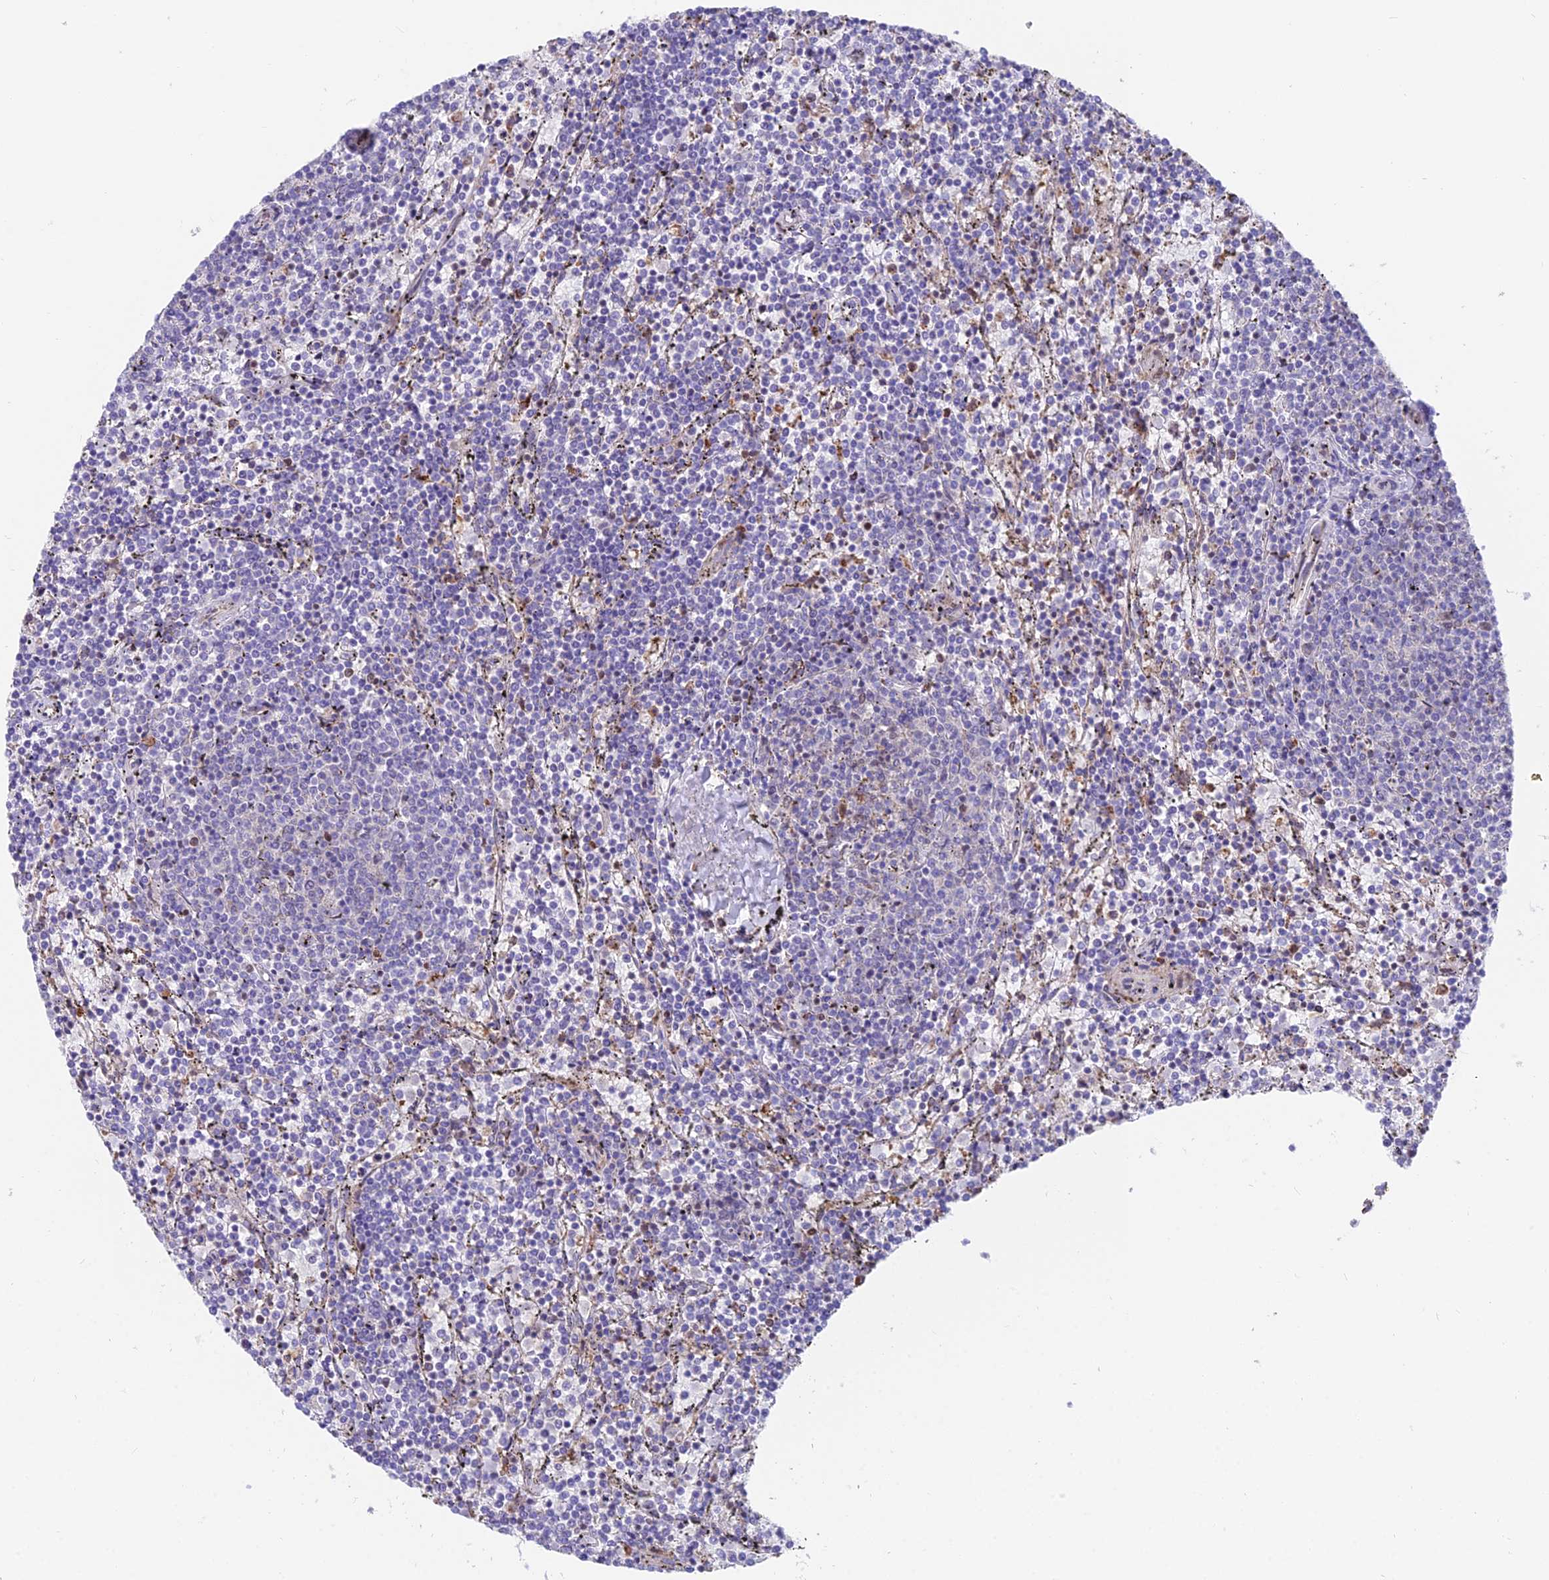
{"staining": {"intensity": "negative", "quantity": "none", "location": "none"}, "tissue": "lymphoma", "cell_type": "Tumor cells", "image_type": "cancer", "snomed": [{"axis": "morphology", "description": "Malignant lymphoma, non-Hodgkin's type, Low grade"}, {"axis": "topography", "description": "Spleen"}], "caption": "Low-grade malignant lymphoma, non-Hodgkin's type stained for a protein using IHC displays no positivity tumor cells.", "gene": "TIGD6", "patient": {"sex": "female", "age": 50}}